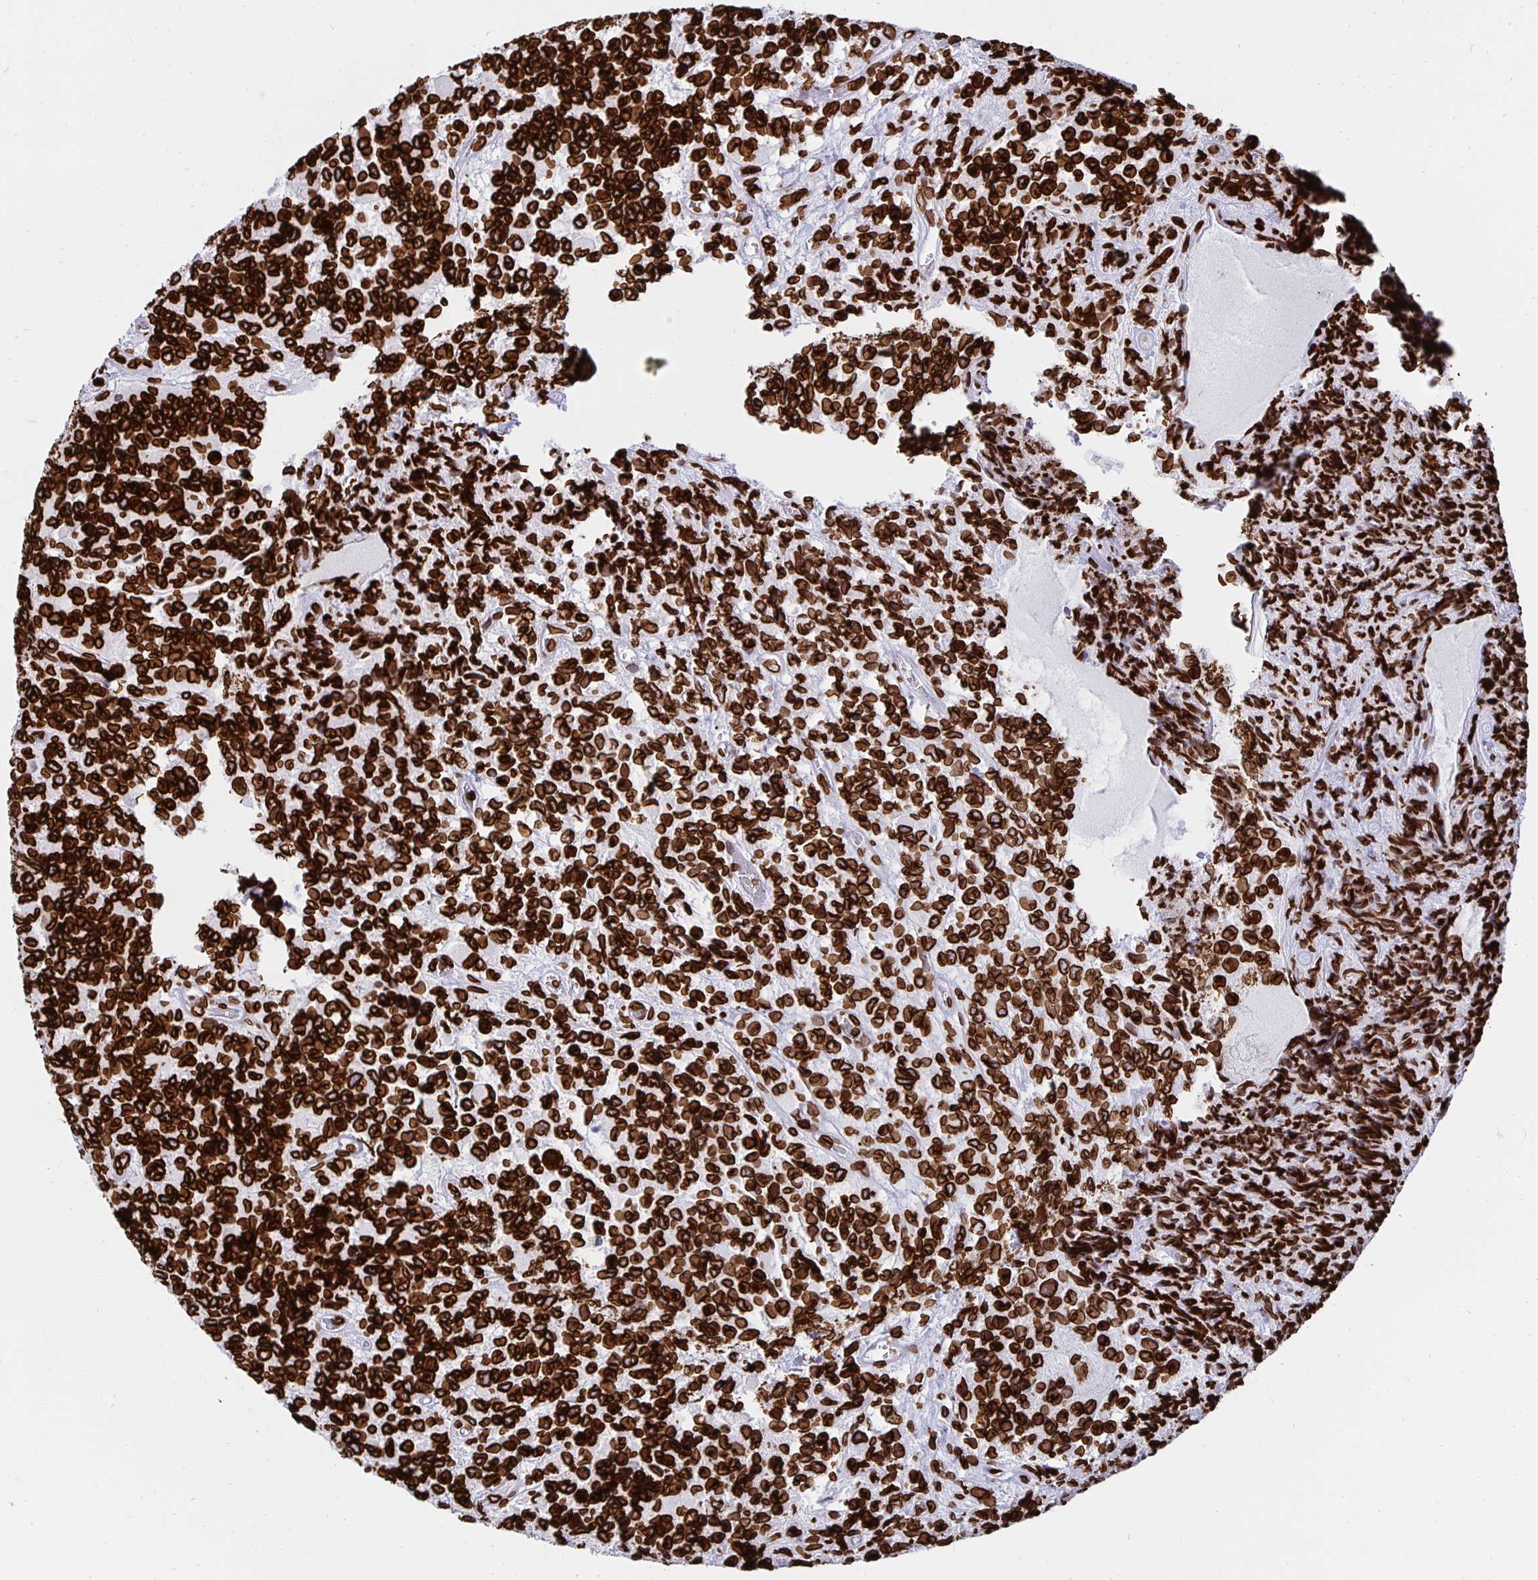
{"staining": {"intensity": "strong", "quantity": ">75%", "location": "cytoplasmic/membranous,nuclear"}, "tissue": "glioma", "cell_type": "Tumor cells", "image_type": "cancer", "snomed": [{"axis": "morphology", "description": "Glioma, malignant, High grade"}, {"axis": "topography", "description": "Brain"}], "caption": "The histopathology image reveals immunohistochemical staining of glioma. There is strong cytoplasmic/membranous and nuclear expression is appreciated in approximately >75% of tumor cells. Using DAB (3,3'-diaminobenzidine) (brown) and hematoxylin (blue) stains, captured at high magnification using brightfield microscopy.", "gene": "LMNB1", "patient": {"sex": "male", "age": 39}}